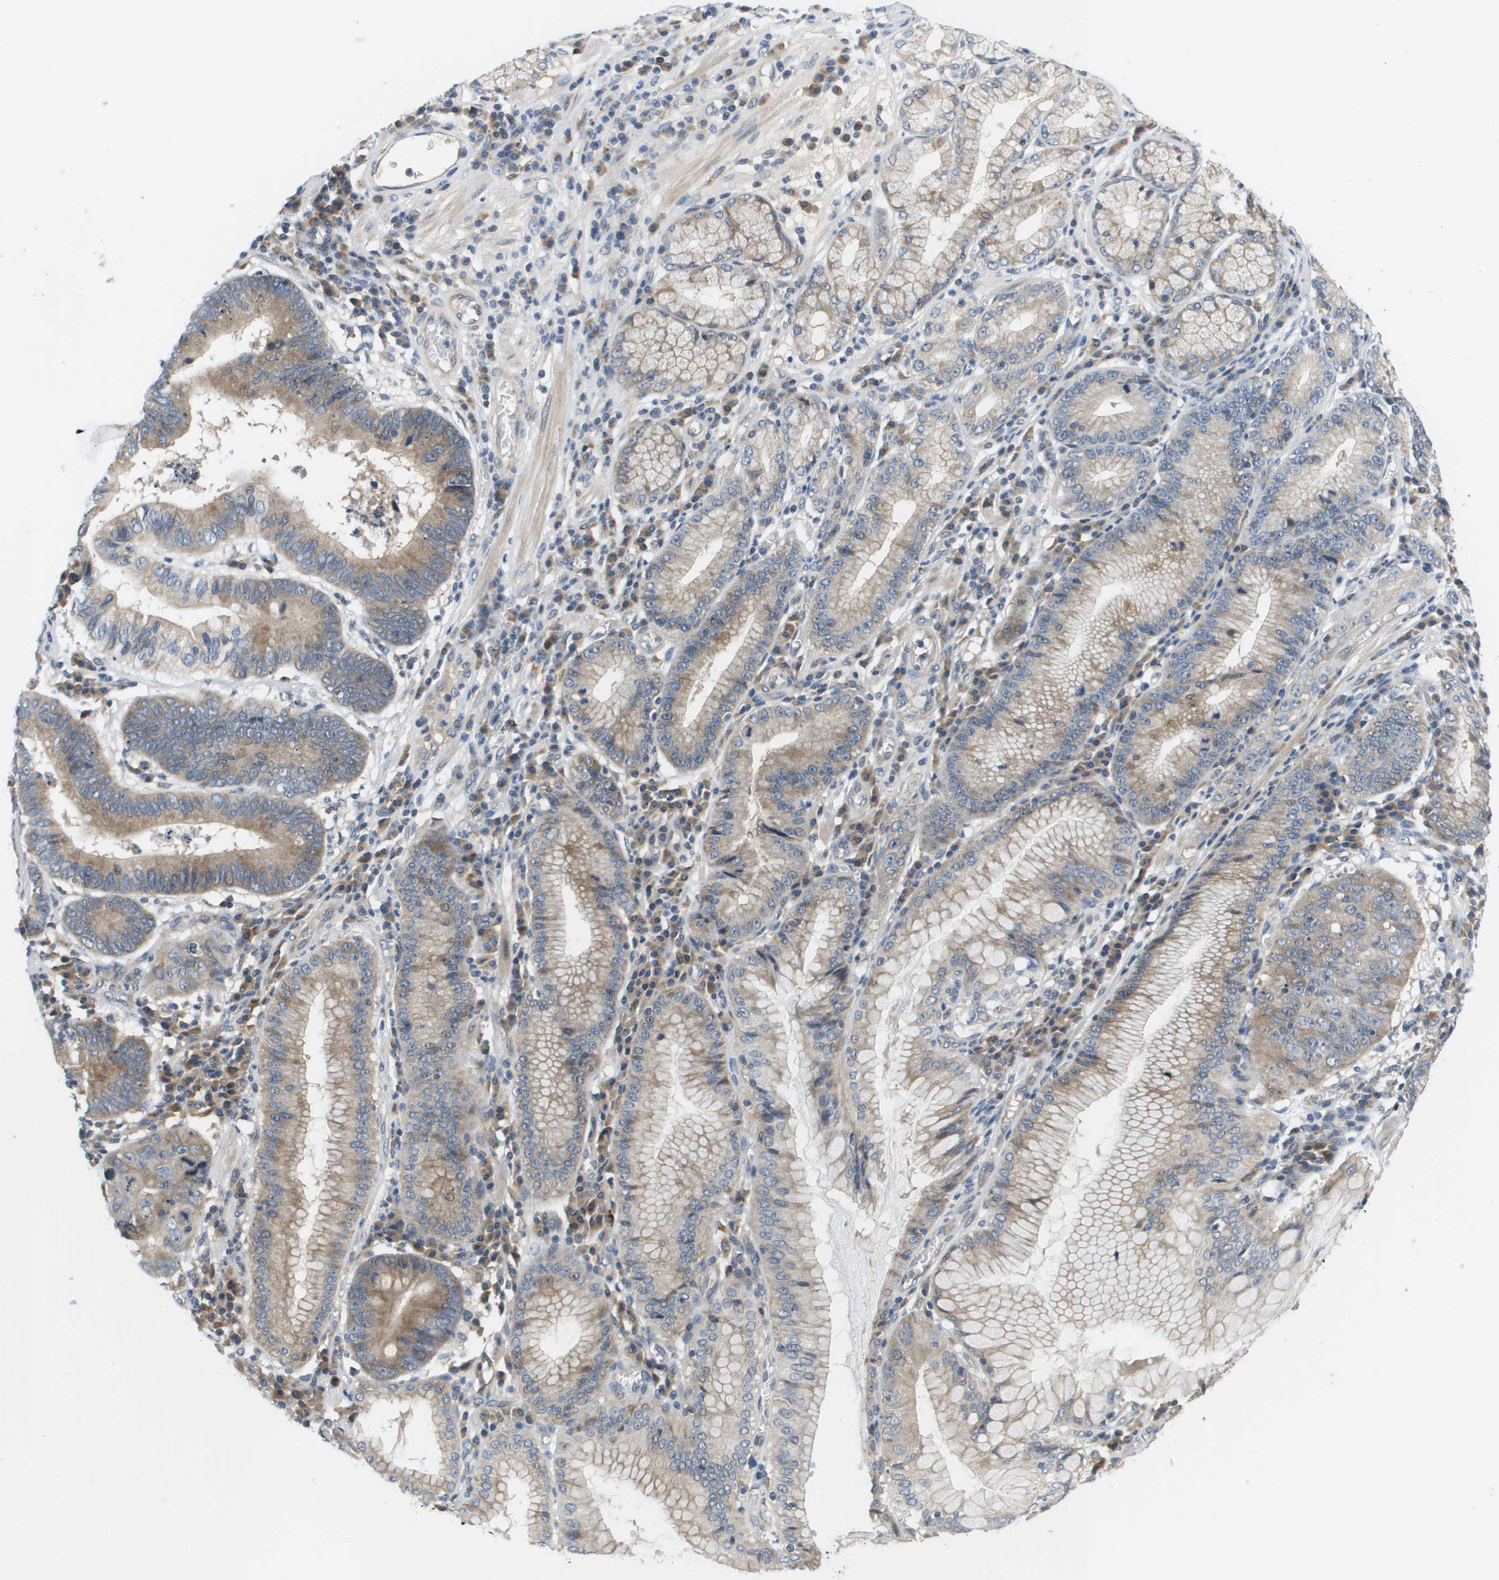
{"staining": {"intensity": "moderate", "quantity": ">75%", "location": "cytoplasmic/membranous"}, "tissue": "stomach cancer", "cell_type": "Tumor cells", "image_type": "cancer", "snomed": [{"axis": "morphology", "description": "Adenocarcinoma, NOS"}, {"axis": "topography", "description": "Stomach"}], "caption": "Immunohistochemical staining of human stomach cancer (adenocarcinoma) reveals medium levels of moderate cytoplasmic/membranous protein expression in approximately >75% of tumor cells.", "gene": "SLC25A20", "patient": {"sex": "male", "age": 59}}